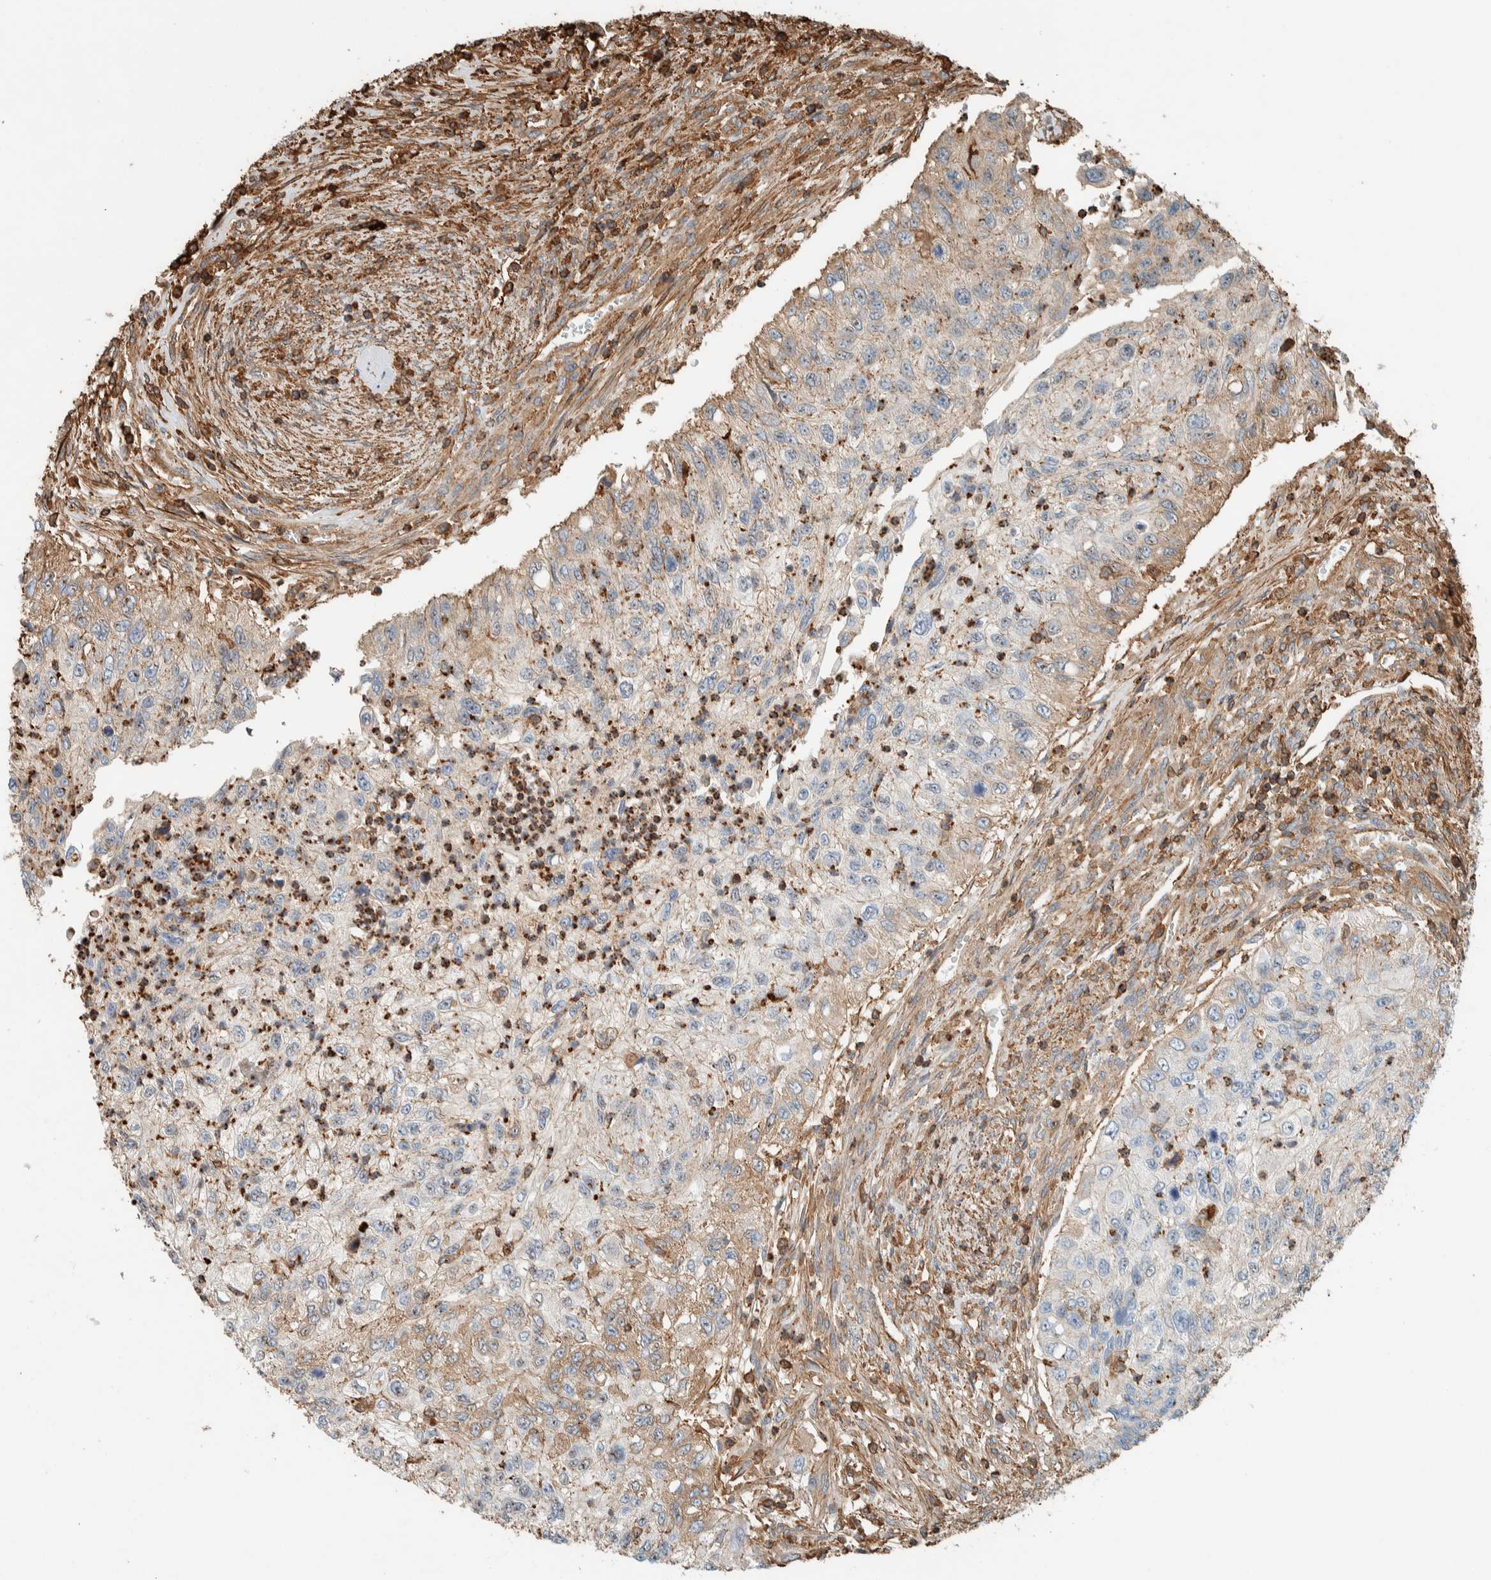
{"staining": {"intensity": "weak", "quantity": "<25%", "location": "cytoplasmic/membranous"}, "tissue": "urothelial cancer", "cell_type": "Tumor cells", "image_type": "cancer", "snomed": [{"axis": "morphology", "description": "Urothelial carcinoma, High grade"}, {"axis": "topography", "description": "Urinary bladder"}], "caption": "Tumor cells are negative for brown protein staining in urothelial cancer.", "gene": "CTBP2", "patient": {"sex": "female", "age": 60}}